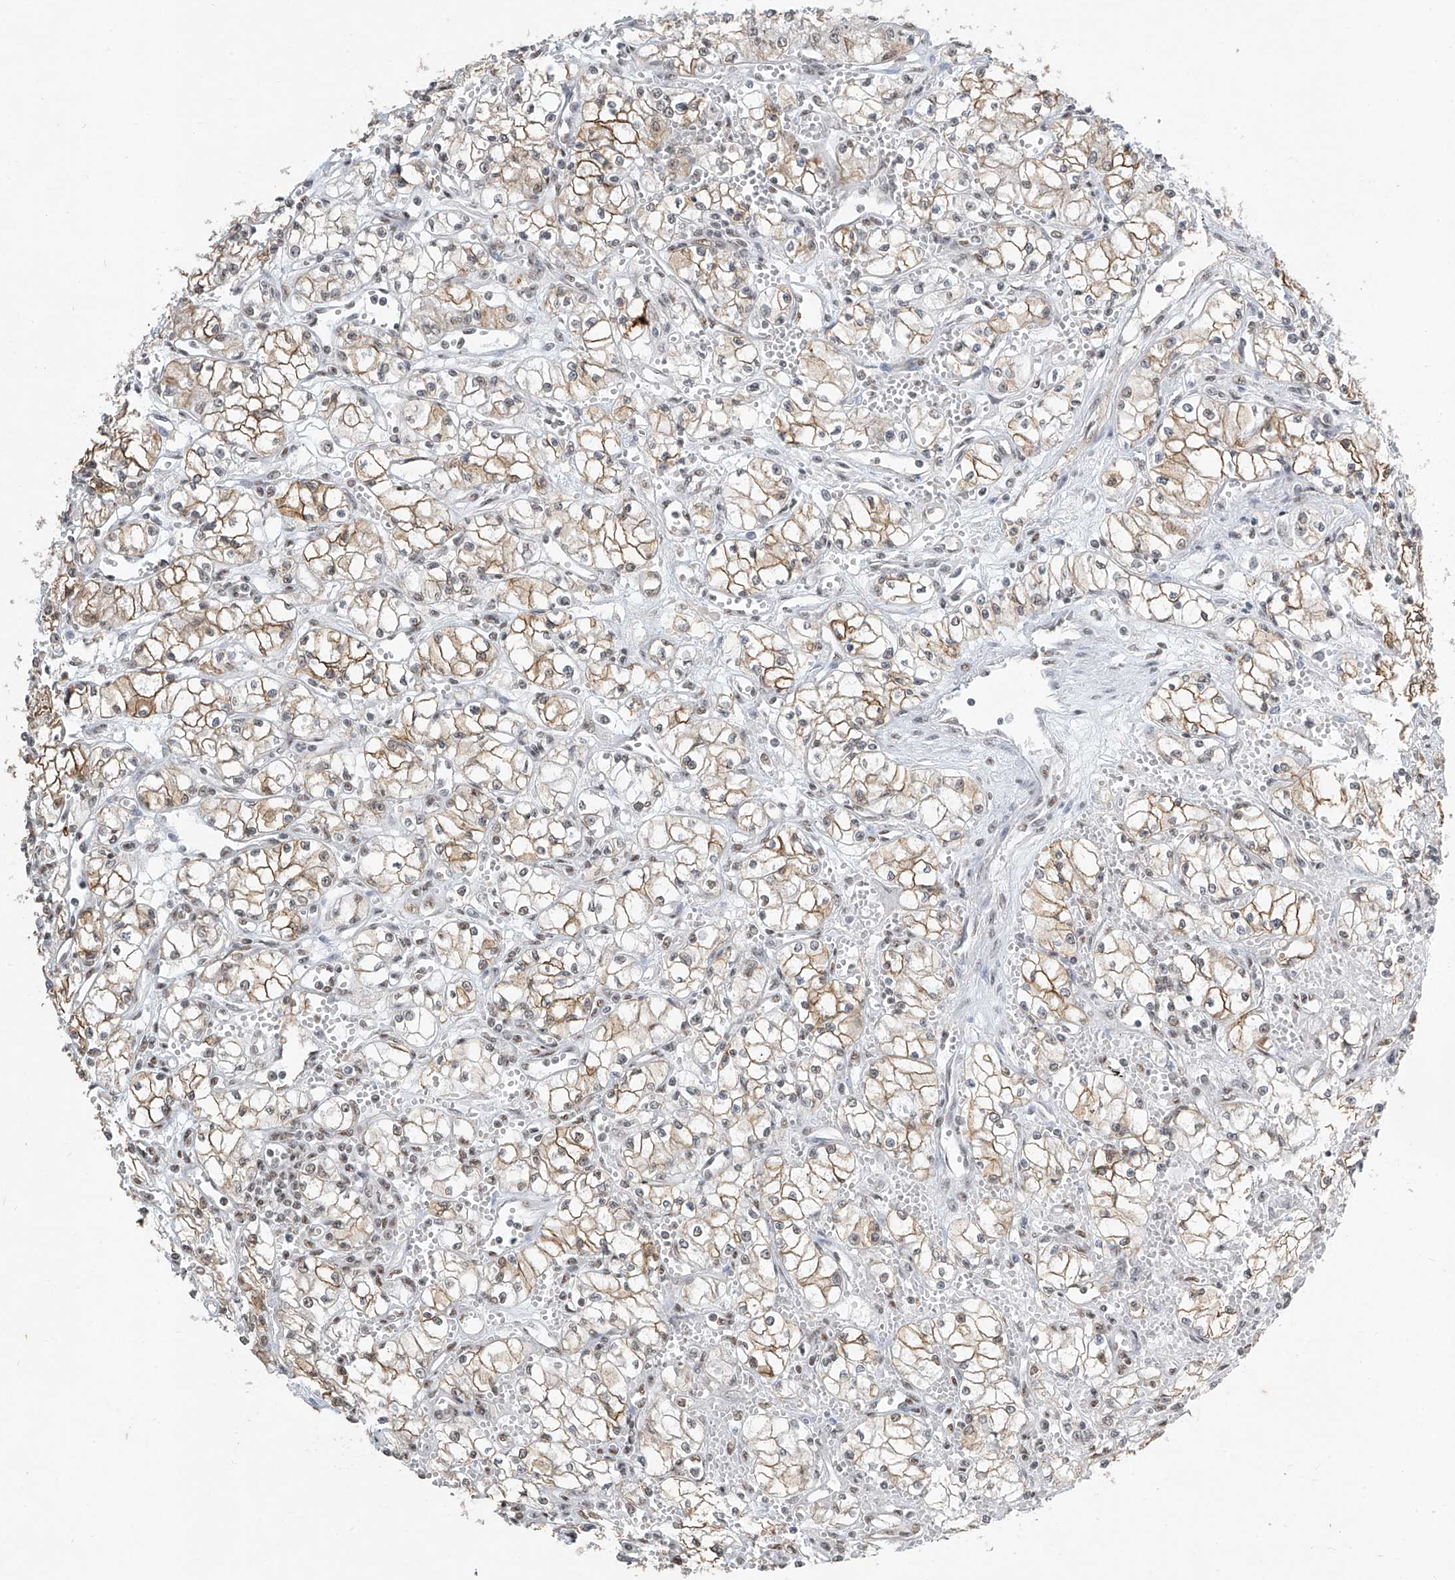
{"staining": {"intensity": "moderate", "quantity": ">75%", "location": "cytoplasmic/membranous"}, "tissue": "renal cancer", "cell_type": "Tumor cells", "image_type": "cancer", "snomed": [{"axis": "morphology", "description": "Normal tissue, NOS"}, {"axis": "morphology", "description": "Adenocarcinoma, NOS"}, {"axis": "topography", "description": "Kidney"}], "caption": "Brown immunohistochemical staining in human renal cancer (adenocarcinoma) demonstrates moderate cytoplasmic/membranous positivity in about >75% of tumor cells. The staining was performed using DAB to visualize the protein expression in brown, while the nuclei were stained in blue with hematoxylin (Magnification: 20x).", "gene": "TFEC", "patient": {"sex": "male", "age": 59}}